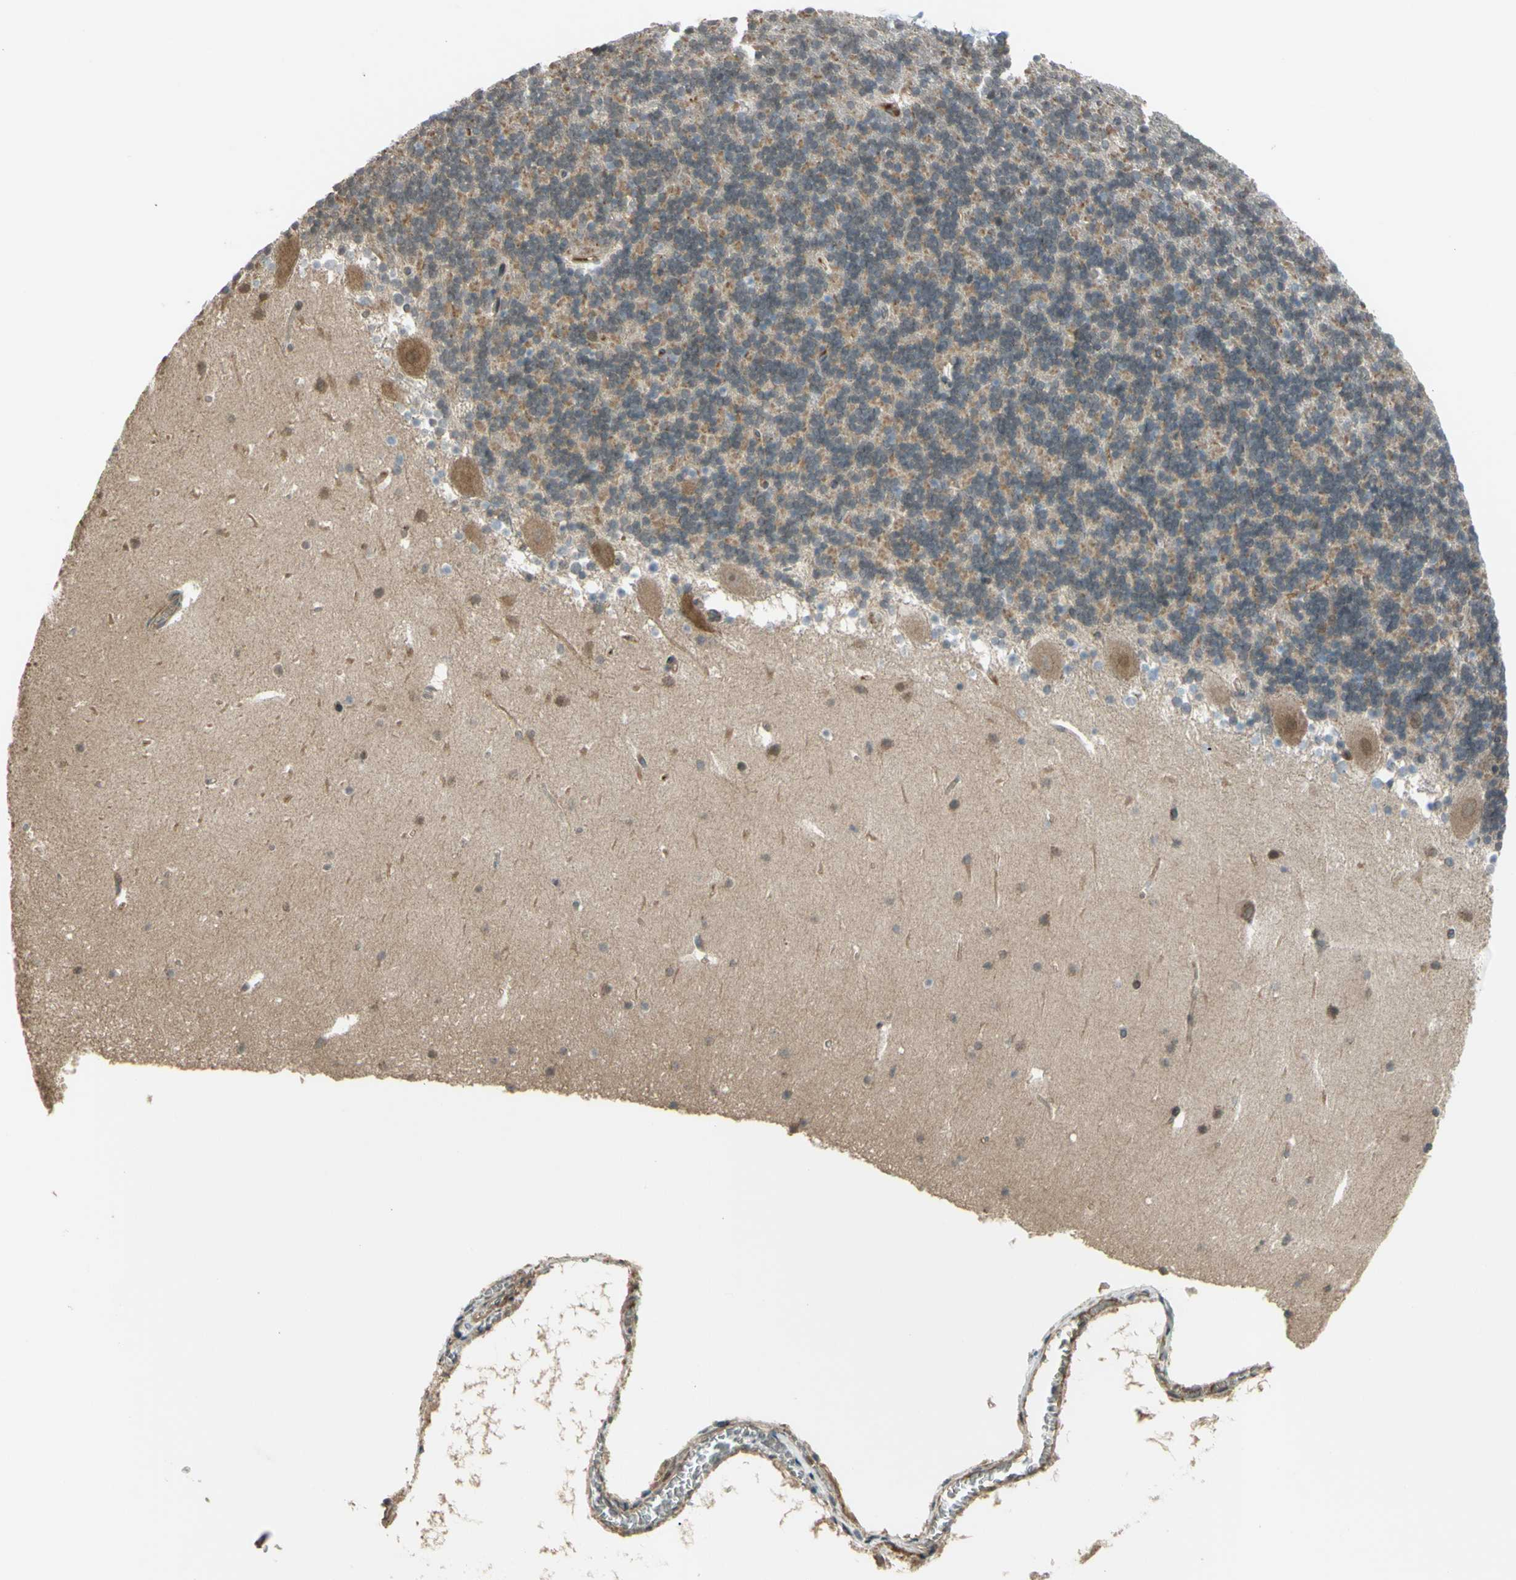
{"staining": {"intensity": "weak", "quantity": "25%-75%", "location": "cytoplasmic/membranous"}, "tissue": "cerebellum", "cell_type": "Cells in granular layer", "image_type": "normal", "snomed": [{"axis": "morphology", "description": "Normal tissue, NOS"}, {"axis": "topography", "description": "Cerebellum"}], "caption": "This photomicrograph shows benign cerebellum stained with immunohistochemistry to label a protein in brown. The cytoplasmic/membranous of cells in granular layer show weak positivity for the protein. Nuclei are counter-stained blue.", "gene": "FLII", "patient": {"sex": "male", "age": 45}}